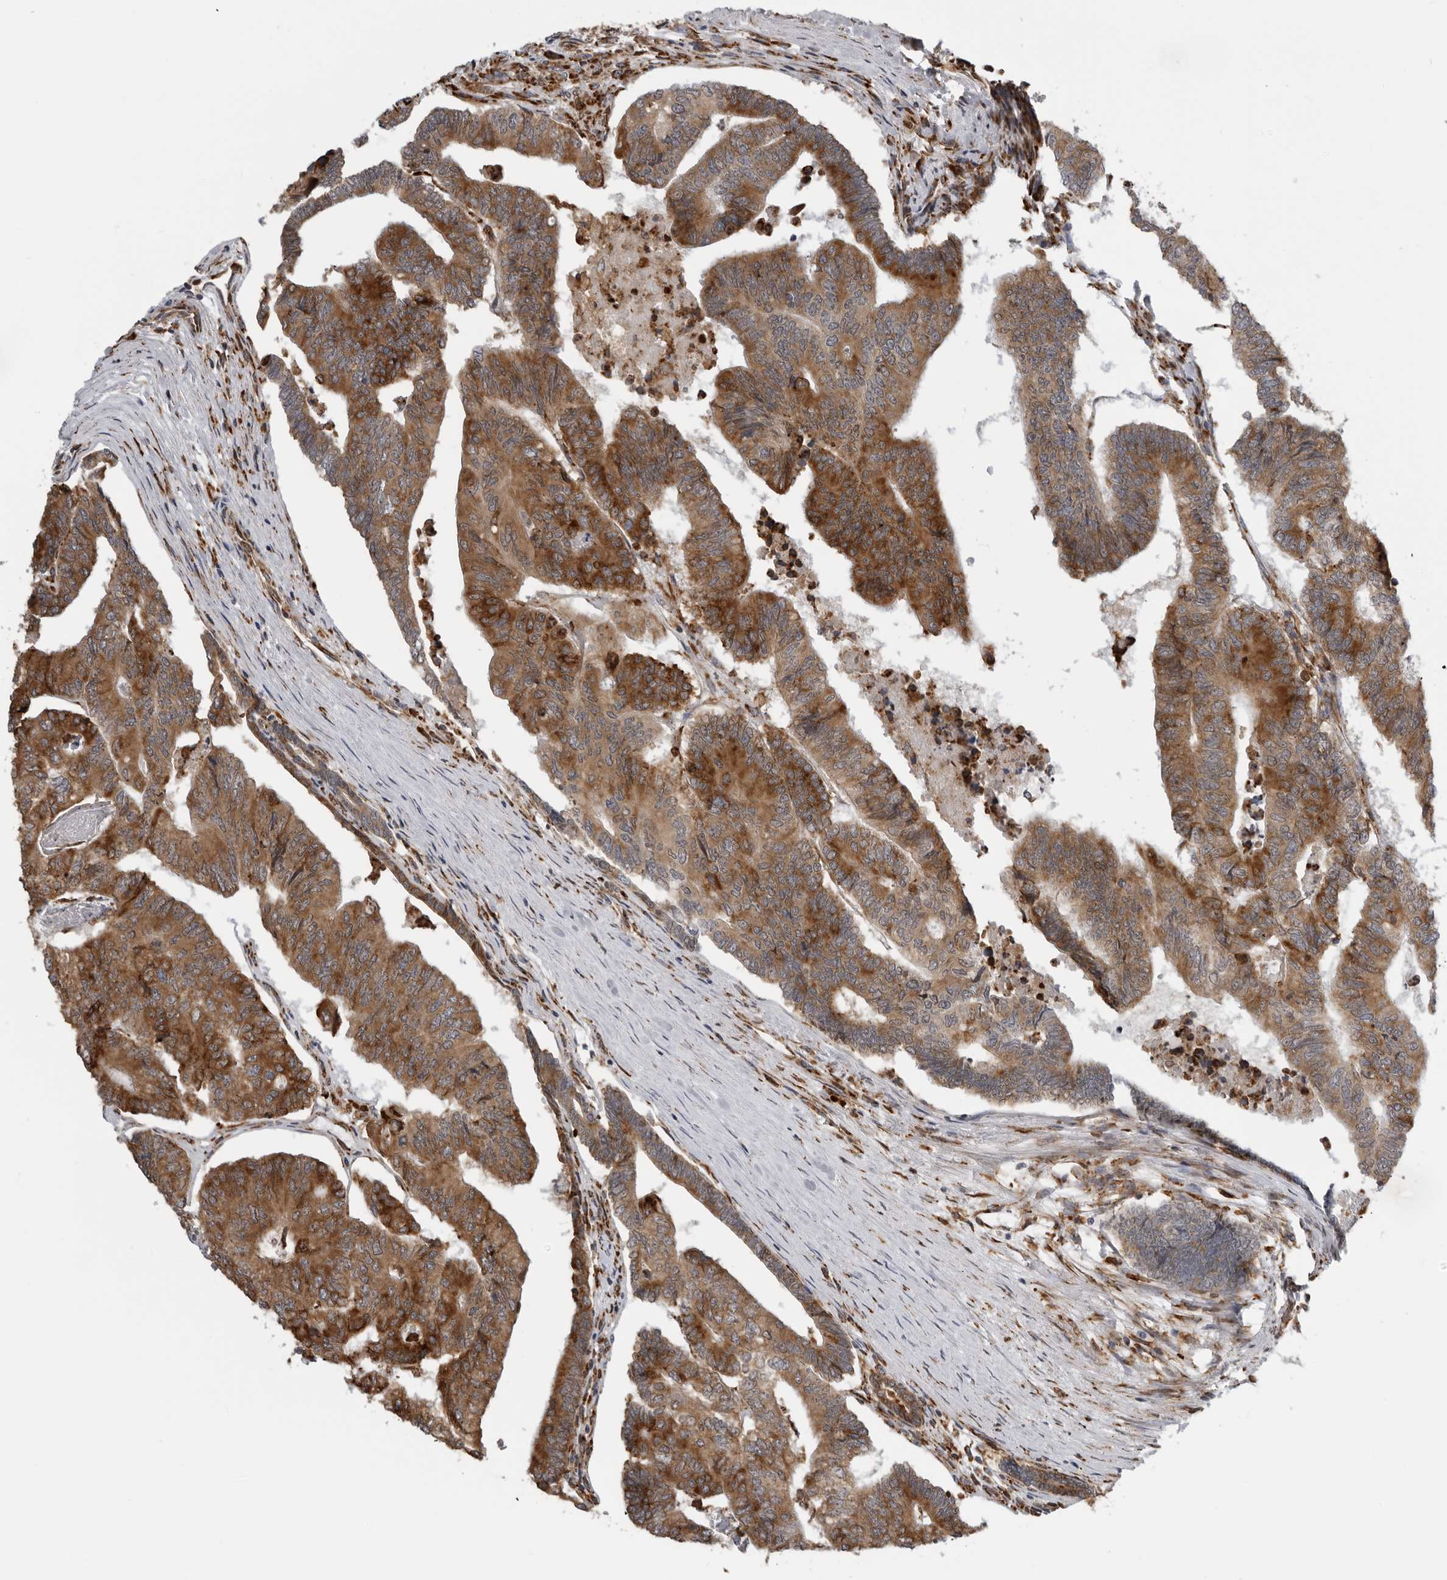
{"staining": {"intensity": "strong", "quantity": ">75%", "location": "cytoplasmic/membranous"}, "tissue": "colorectal cancer", "cell_type": "Tumor cells", "image_type": "cancer", "snomed": [{"axis": "morphology", "description": "Adenocarcinoma, NOS"}, {"axis": "topography", "description": "Colon"}], "caption": "Human colorectal adenocarcinoma stained with a brown dye displays strong cytoplasmic/membranous positive positivity in about >75% of tumor cells.", "gene": "ALPK2", "patient": {"sex": "female", "age": 67}}